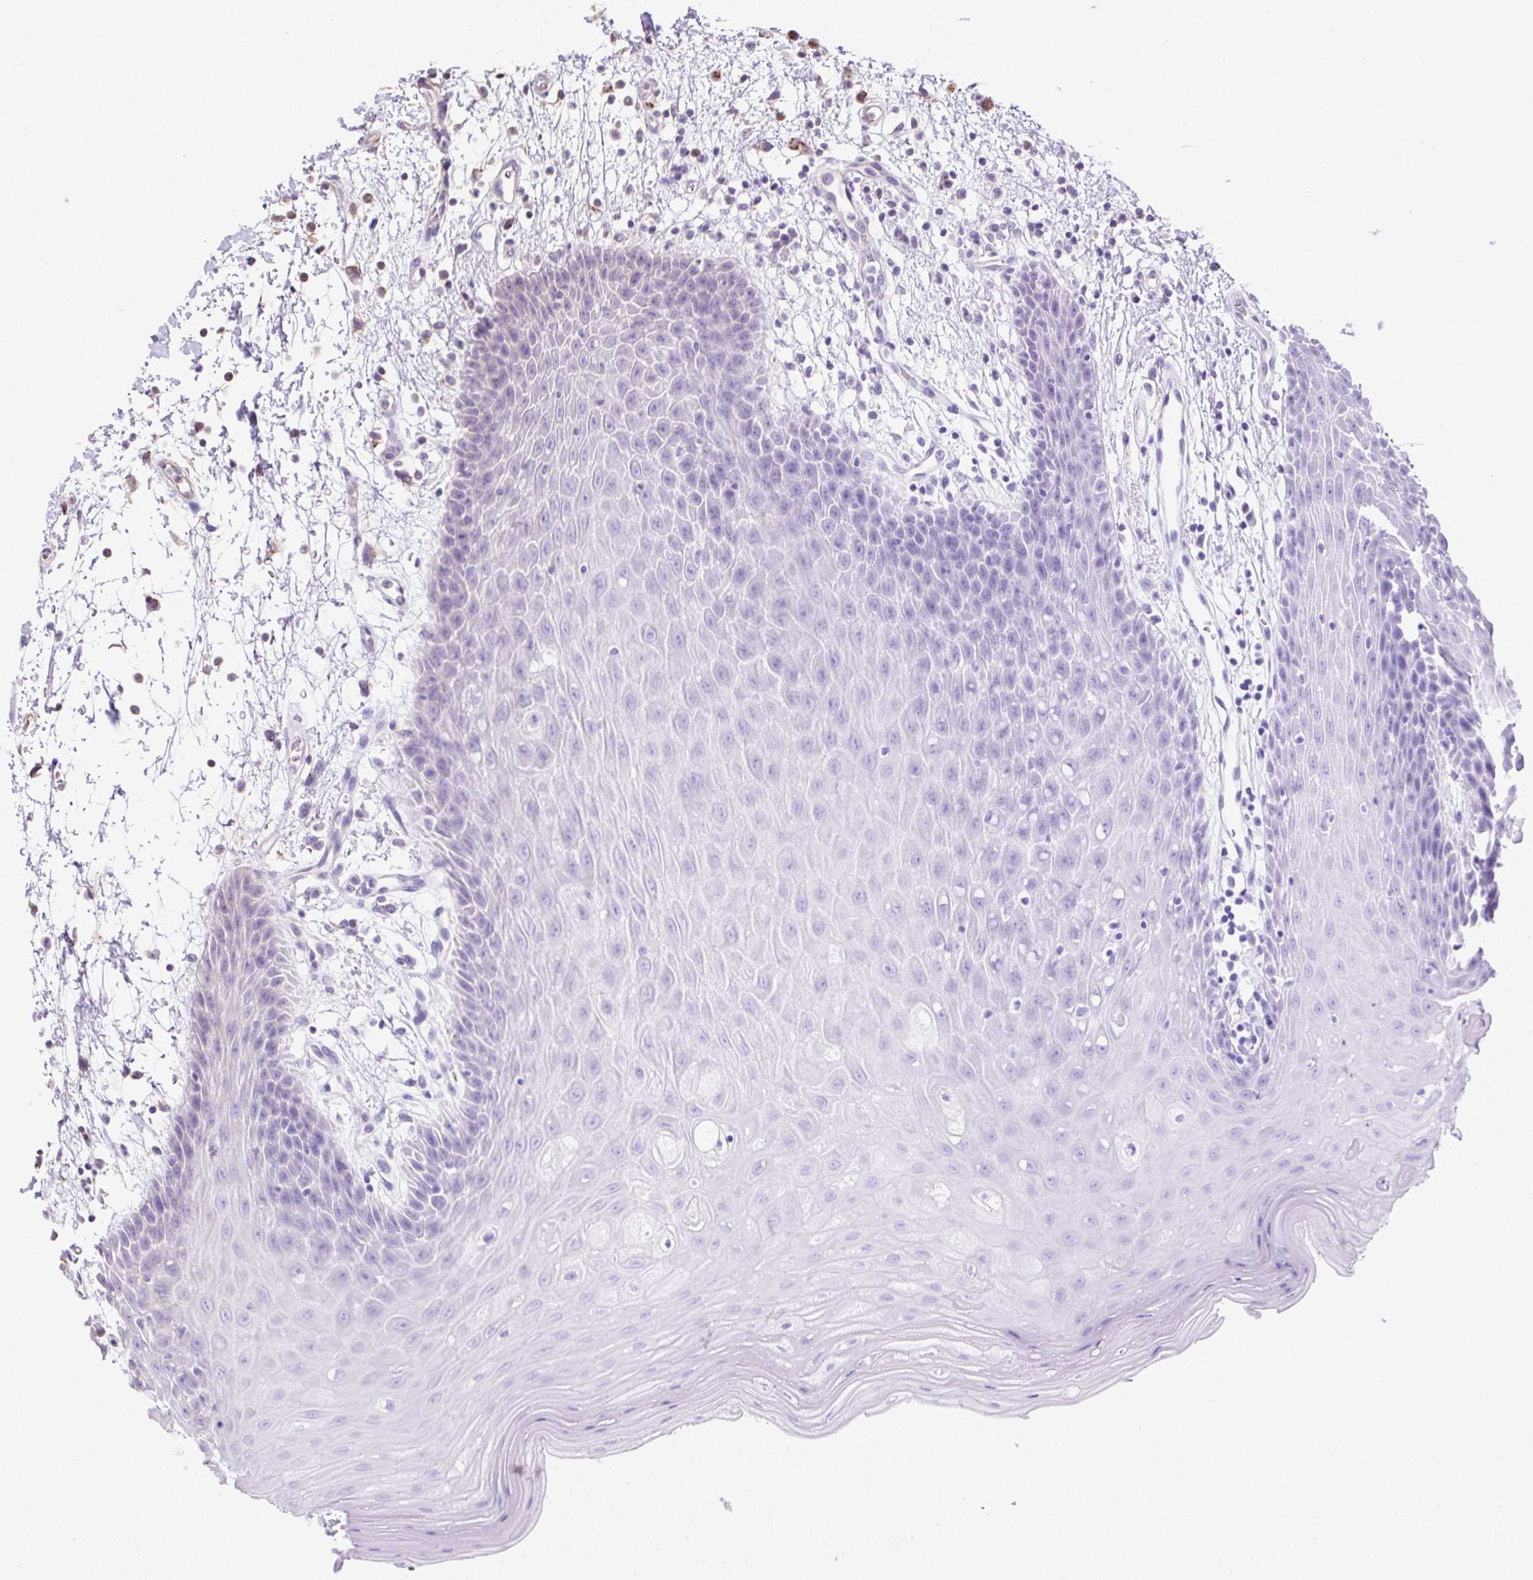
{"staining": {"intensity": "moderate", "quantity": "25%-75%", "location": "cytoplasmic/membranous"}, "tissue": "oral mucosa", "cell_type": "Squamous epithelial cells", "image_type": "normal", "snomed": [{"axis": "morphology", "description": "Normal tissue, NOS"}, {"axis": "topography", "description": "Oral tissue"}, {"axis": "topography", "description": "Tounge, NOS"}], "caption": "Unremarkable oral mucosa demonstrates moderate cytoplasmic/membranous expression in about 25%-75% of squamous epithelial cells The protein is stained brown, and the nuclei are stained in blue (DAB IHC with brightfield microscopy, high magnification)..", "gene": "COPB1", "patient": {"sex": "female", "age": 59}}